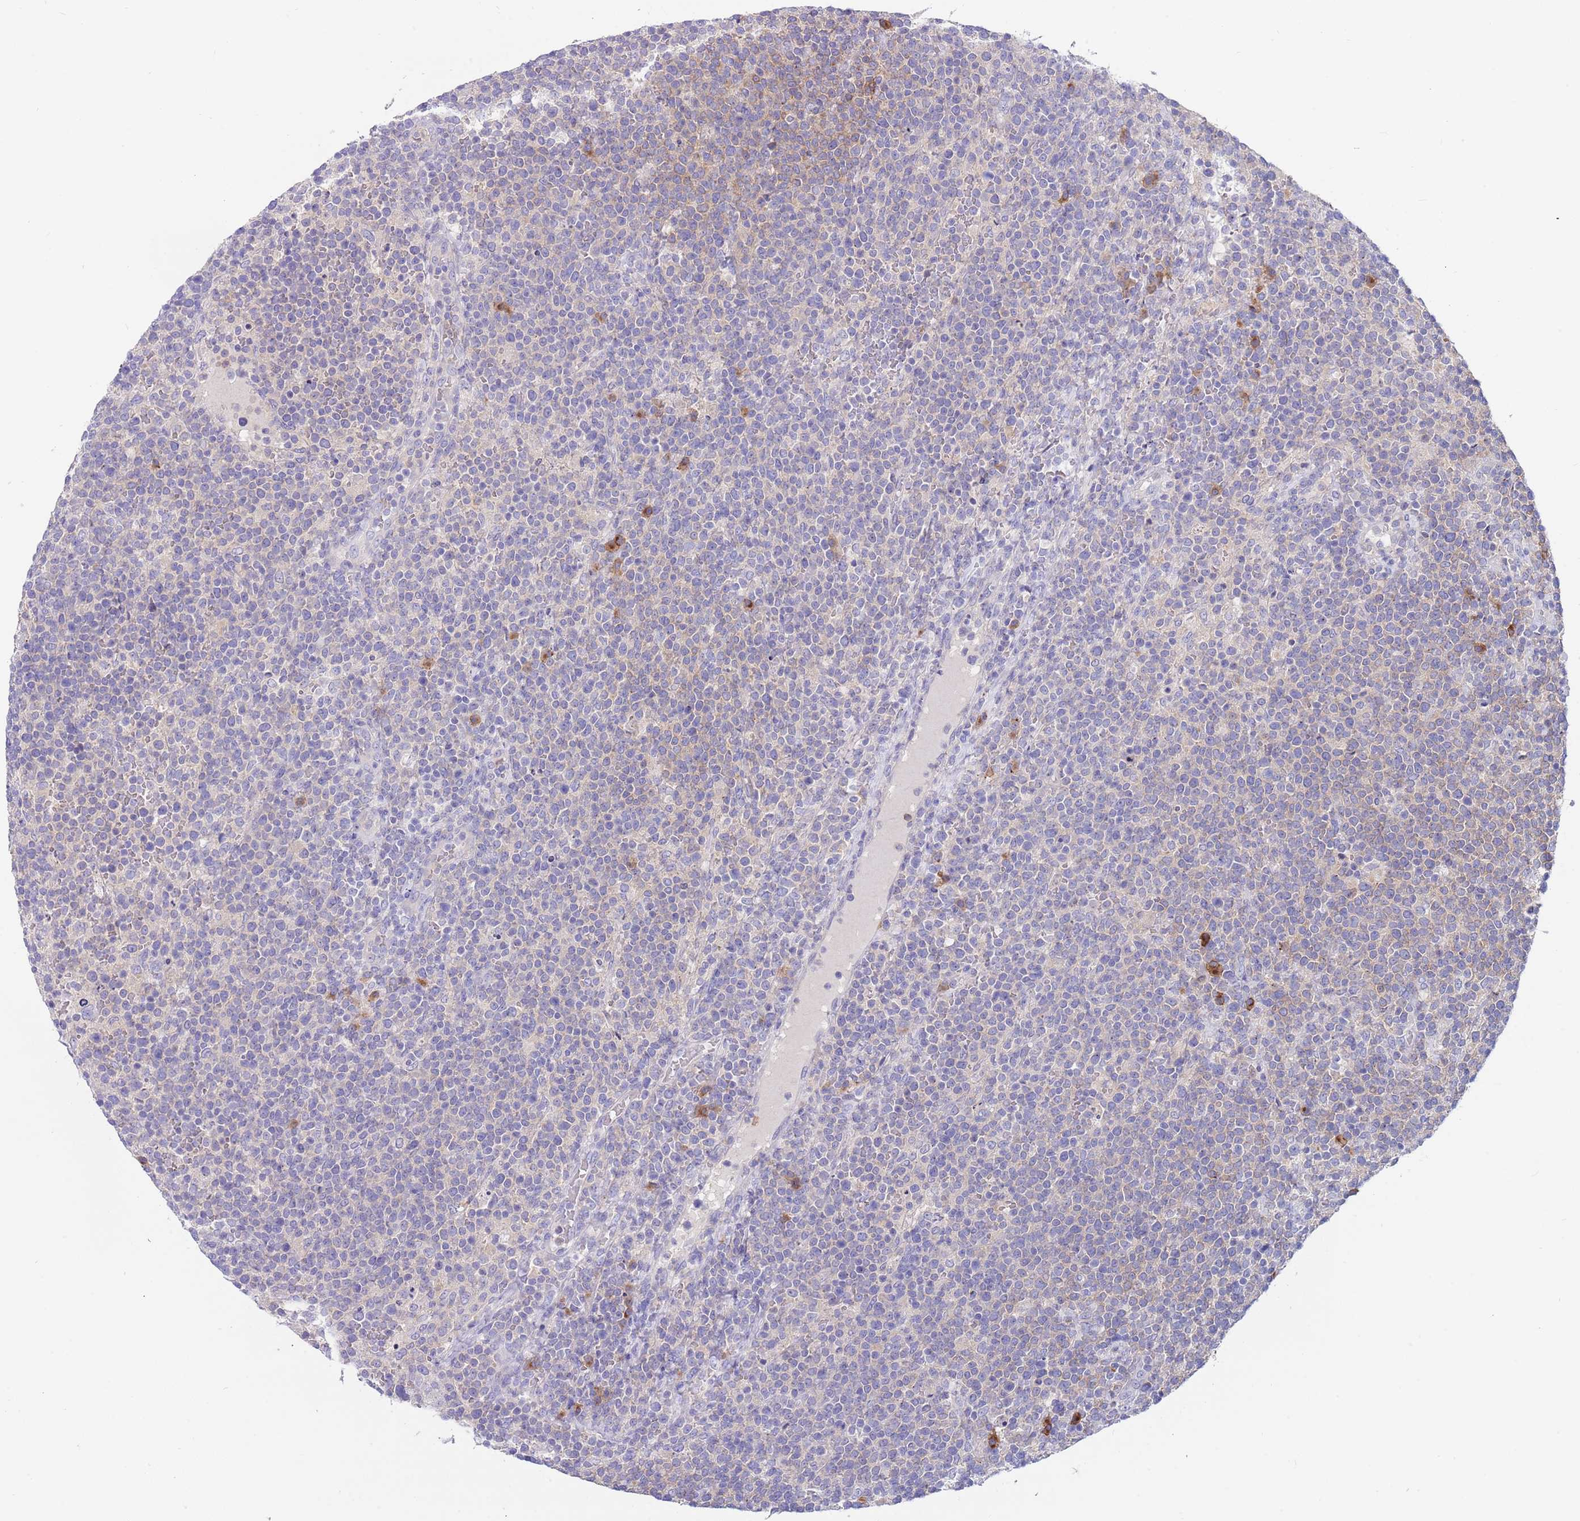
{"staining": {"intensity": "negative", "quantity": "none", "location": "none"}, "tissue": "lymphoma", "cell_type": "Tumor cells", "image_type": "cancer", "snomed": [{"axis": "morphology", "description": "Malignant lymphoma, non-Hodgkin's type, High grade"}, {"axis": "topography", "description": "Lymph node"}], "caption": "Lymphoma stained for a protein using immunohistochemistry reveals no staining tumor cells.", "gene": "TYW1", "patient": {"sex": "male", "age": 61}}